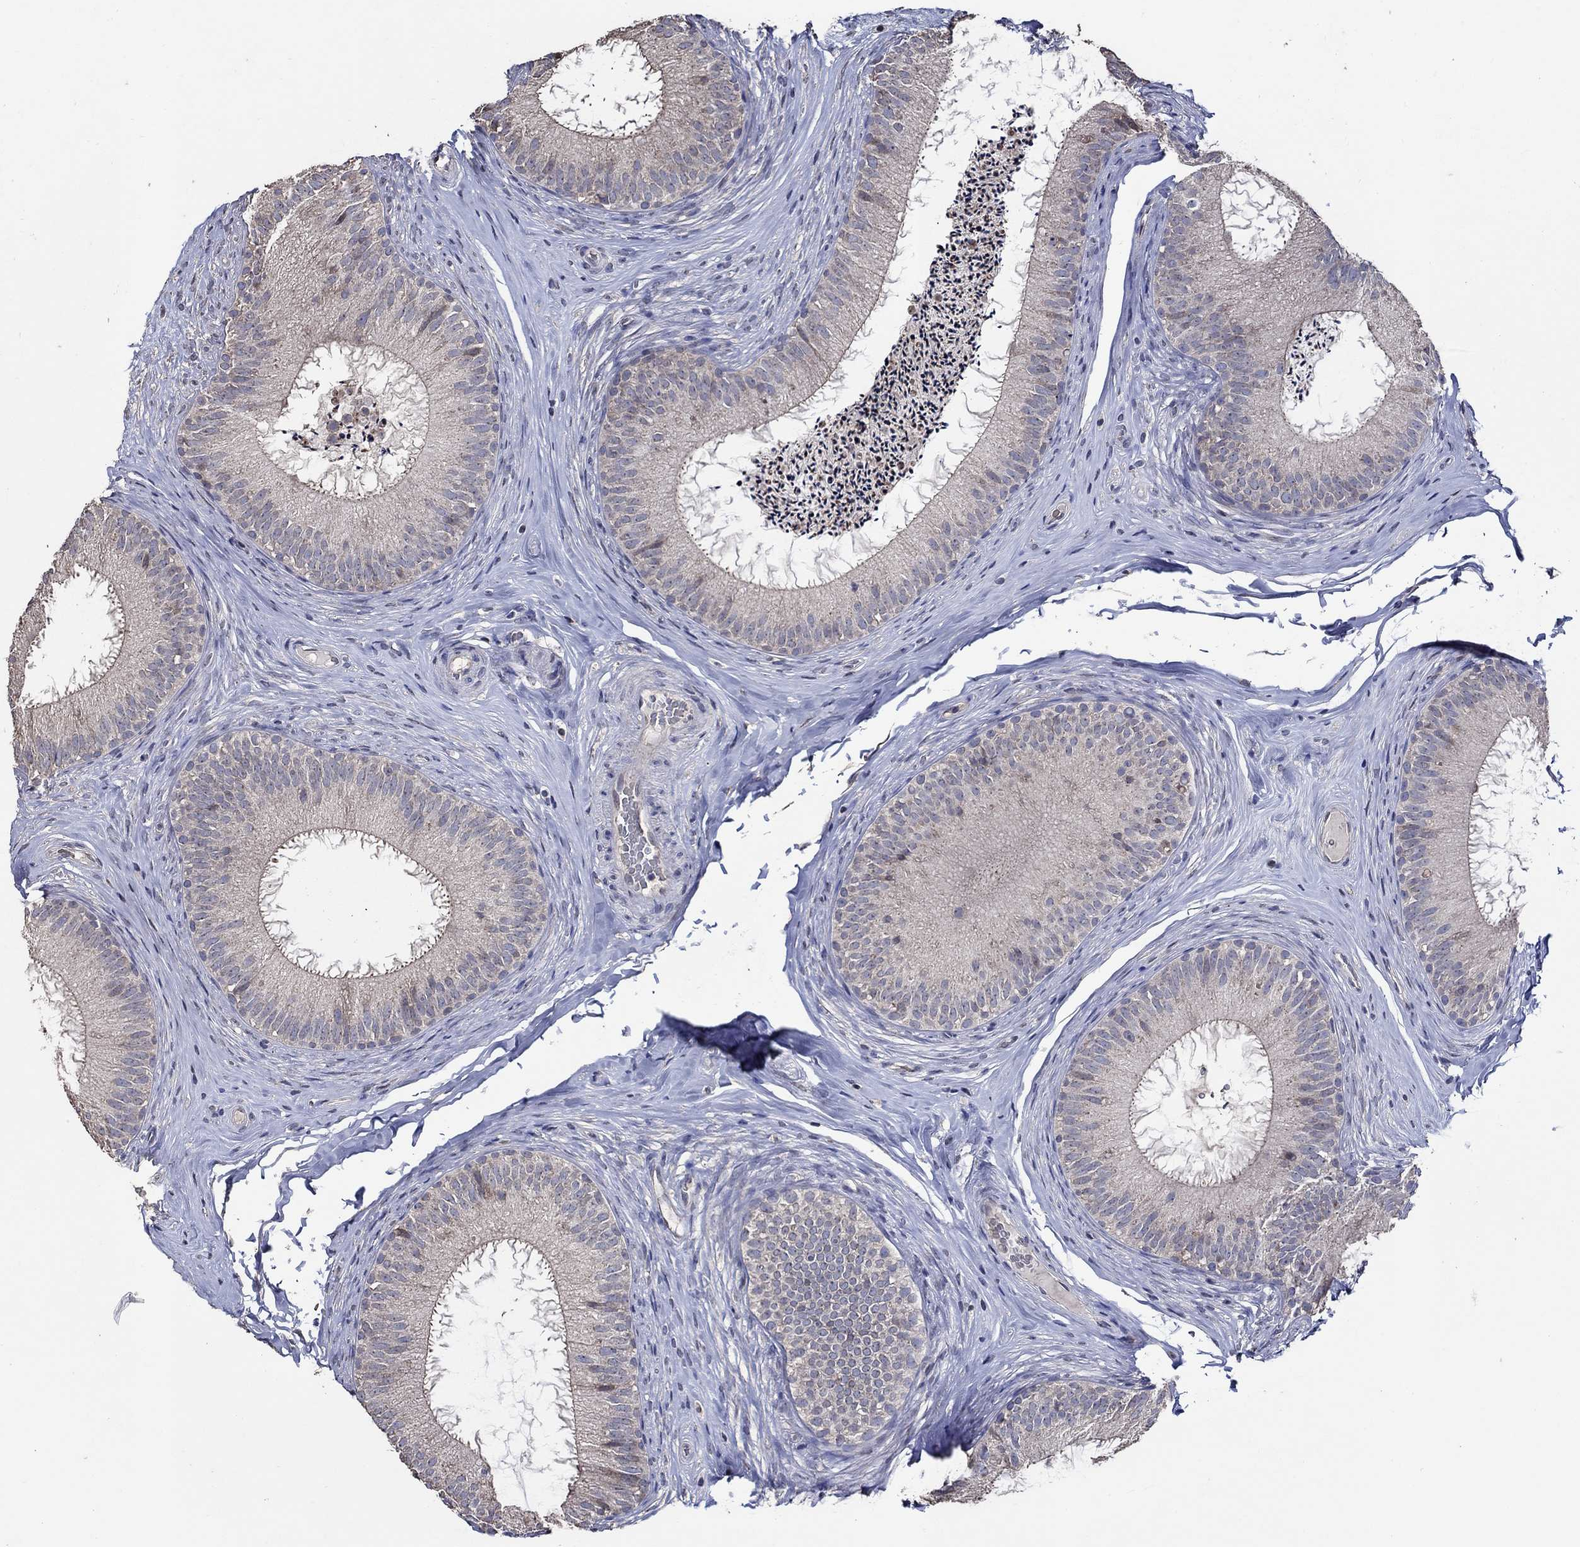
{"staining": {"intensity": "weak", "quantity": "<25%", "location": "cytoplasmic/membranous"}, "tissue": "epididymis", "cell_type": "Glandular cells", "image_type": "normal", "snomed": [{"axis": "morphology", "description": "Normal tissue, NOS"}, {"axis": "morphology", "description": "Carcinoma, Embryonal, NOS"}, {"axis": "topography", "description": "Testis"}, {"axis": "topography", "description": "Epididymis"}], "caption": "High magnification brightfield microscopy of unremarkable epididymis stained with DAB (3,3'-diaminobenzidine) (brown) and counterstained with hematoxylin (blue): glandular cells show no significant staining. (Stains: DAB (3,3'-diaminobenzidine) IHC with hematoxylin counter stain, Microscopy: brightfield microscopy at high magnification).", "gene": "HAP1", "patient": {"sex": "male", "age": 24}}